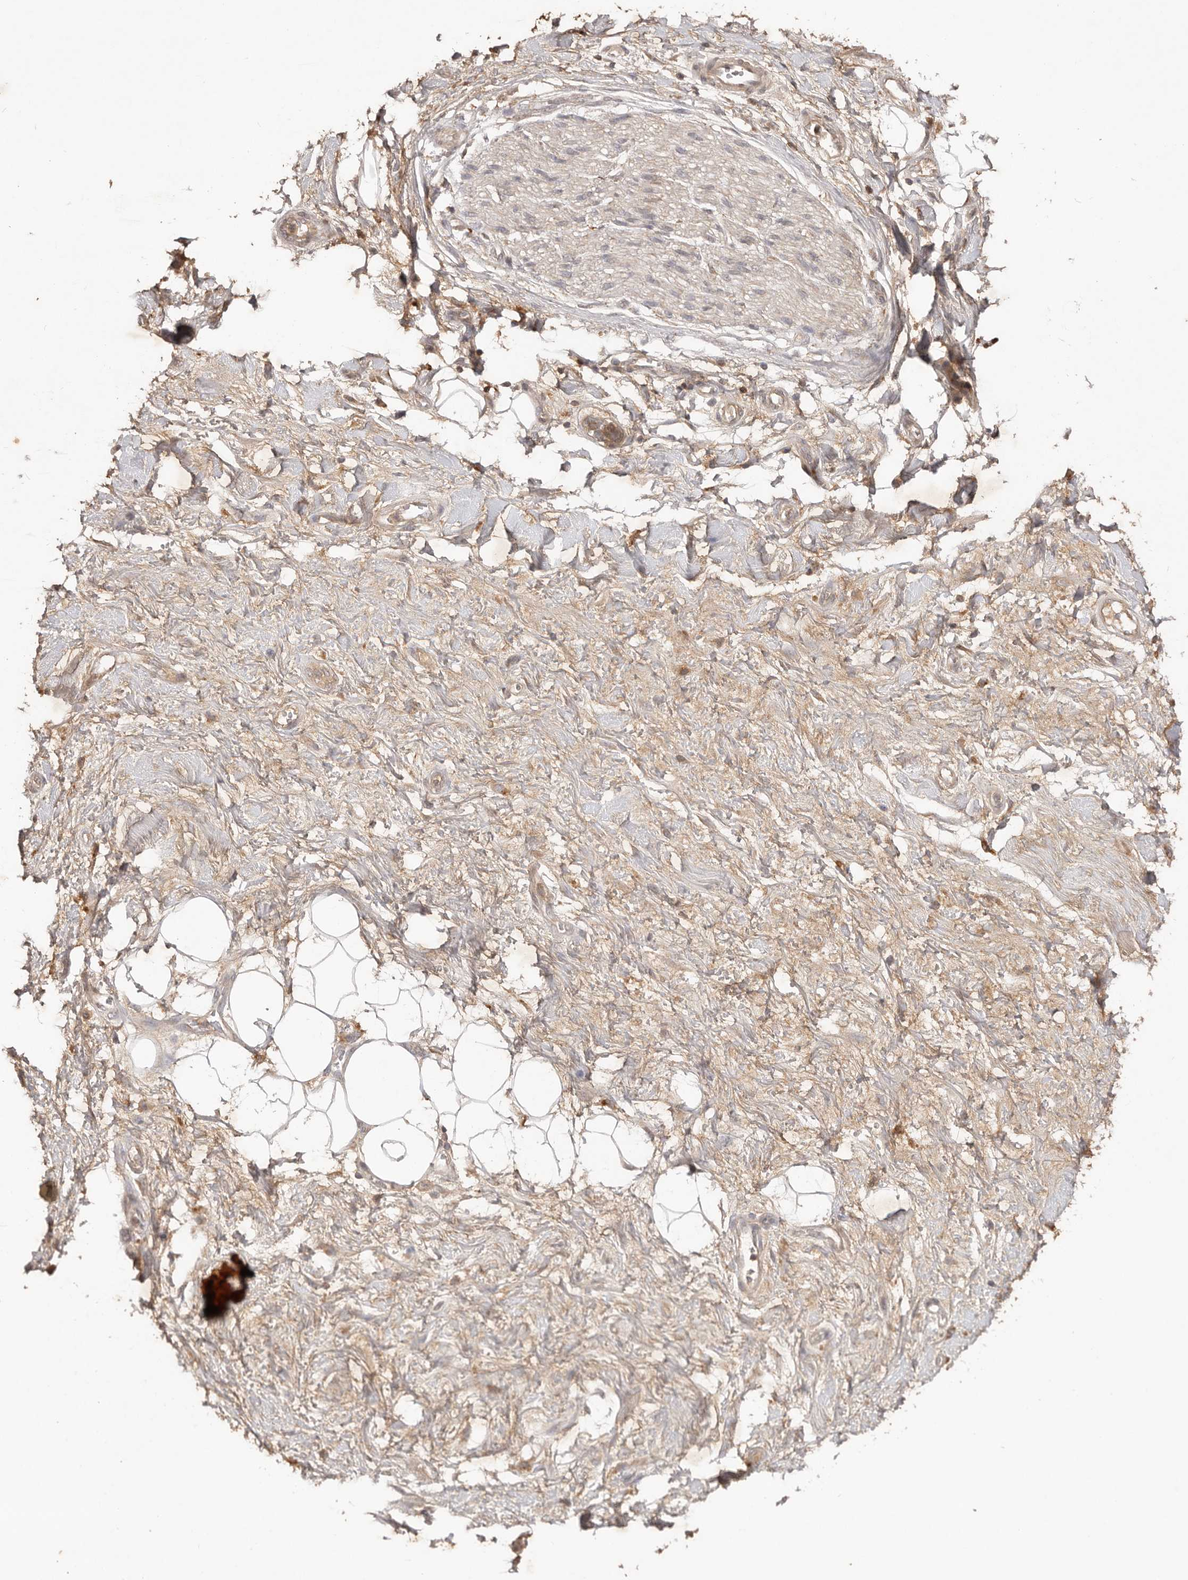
{"staining": {"intensity": "moderate", "quantity": "25%-75%", "location": "cytoplasmic/membranous"}, "tissue": "soft tissue", "cell_type": "Chondrocytes", "image_type": "normal", "snomed": [{"axis": "morphology", "description": "Normal tissue, NOS"}, {"axis": "morphology", "description": "Adenocarcinoma, NOS"}, {"axis": "topography", "description": "Pancreas"}, {"axis": "topography", "description": "Peripheral nerve tissue"}], "caption": "Moderate cytoplasmic/membranous staining for a protein is present in approximately 25%-75% of chondrocytes of benign soft tissue using IHC.", "gene": "PKIB", "patient": {"sex": "male", "age": 59}}